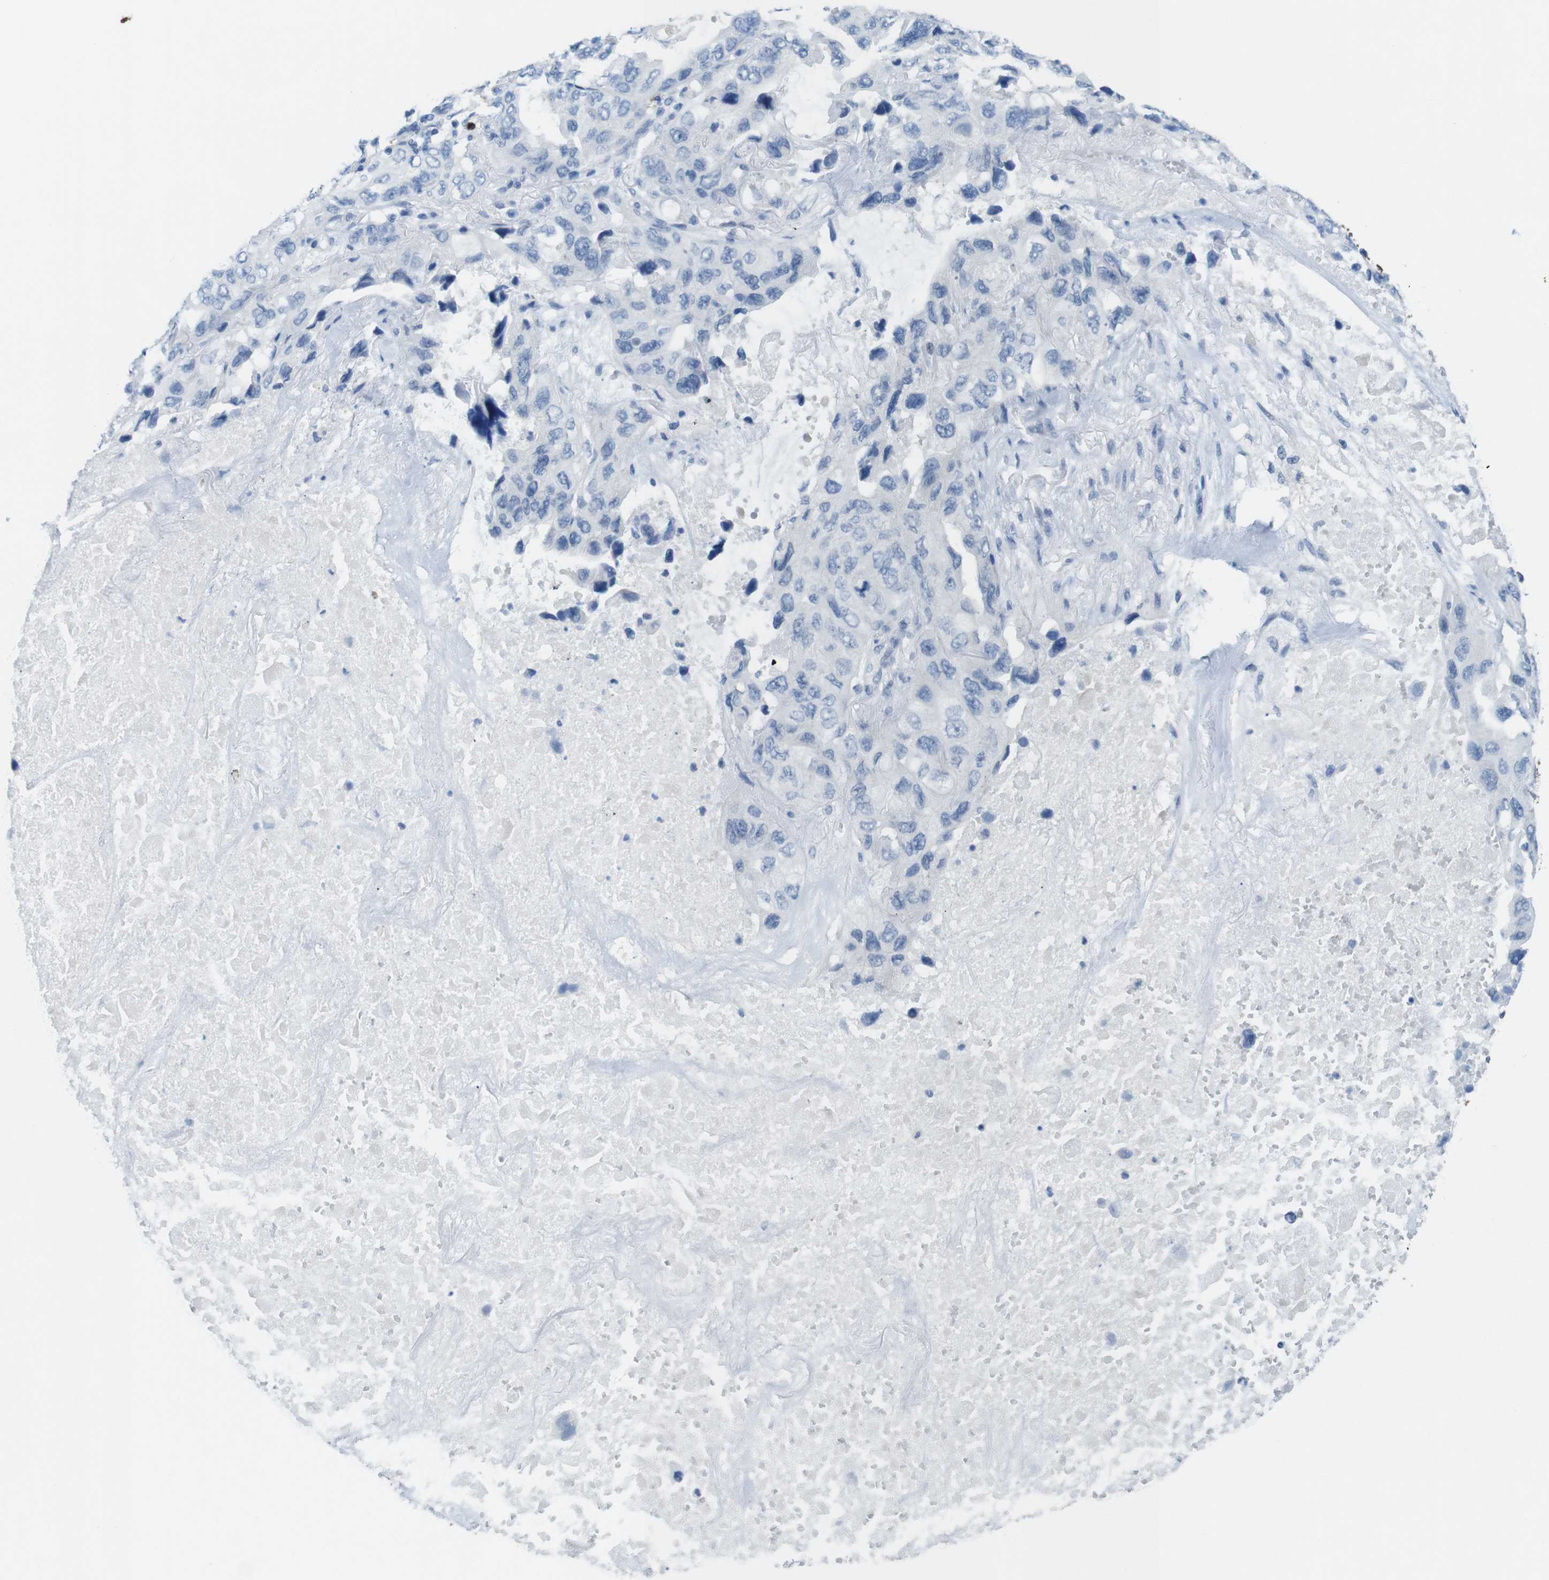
{"staining": {"intensity": "negative", "quantity": "none", "location": "none"}, "tissue": "lung cancer", "cell_type": "Tumor cells", "image_type": "cancer", "snomed": [{"axis": "morphology", "description": "Squamous cell carcinoma, NOS"}, {"axis": "topography", "description": "Lung"}], "caption": "Immunohistochemistry (IHC) histopathology image of human squamous cell carcinoma (lung) stained for a protein (brown), which demonstrates no staining in tumor cells. The staining was performed using DAB to visualize the protein expression in brown, while the nuclei were stained in blue with hematoxylin (Magnification: 20x).", "gene": "OPN1SW", "patient": {"sex": "female", "age": 73}}